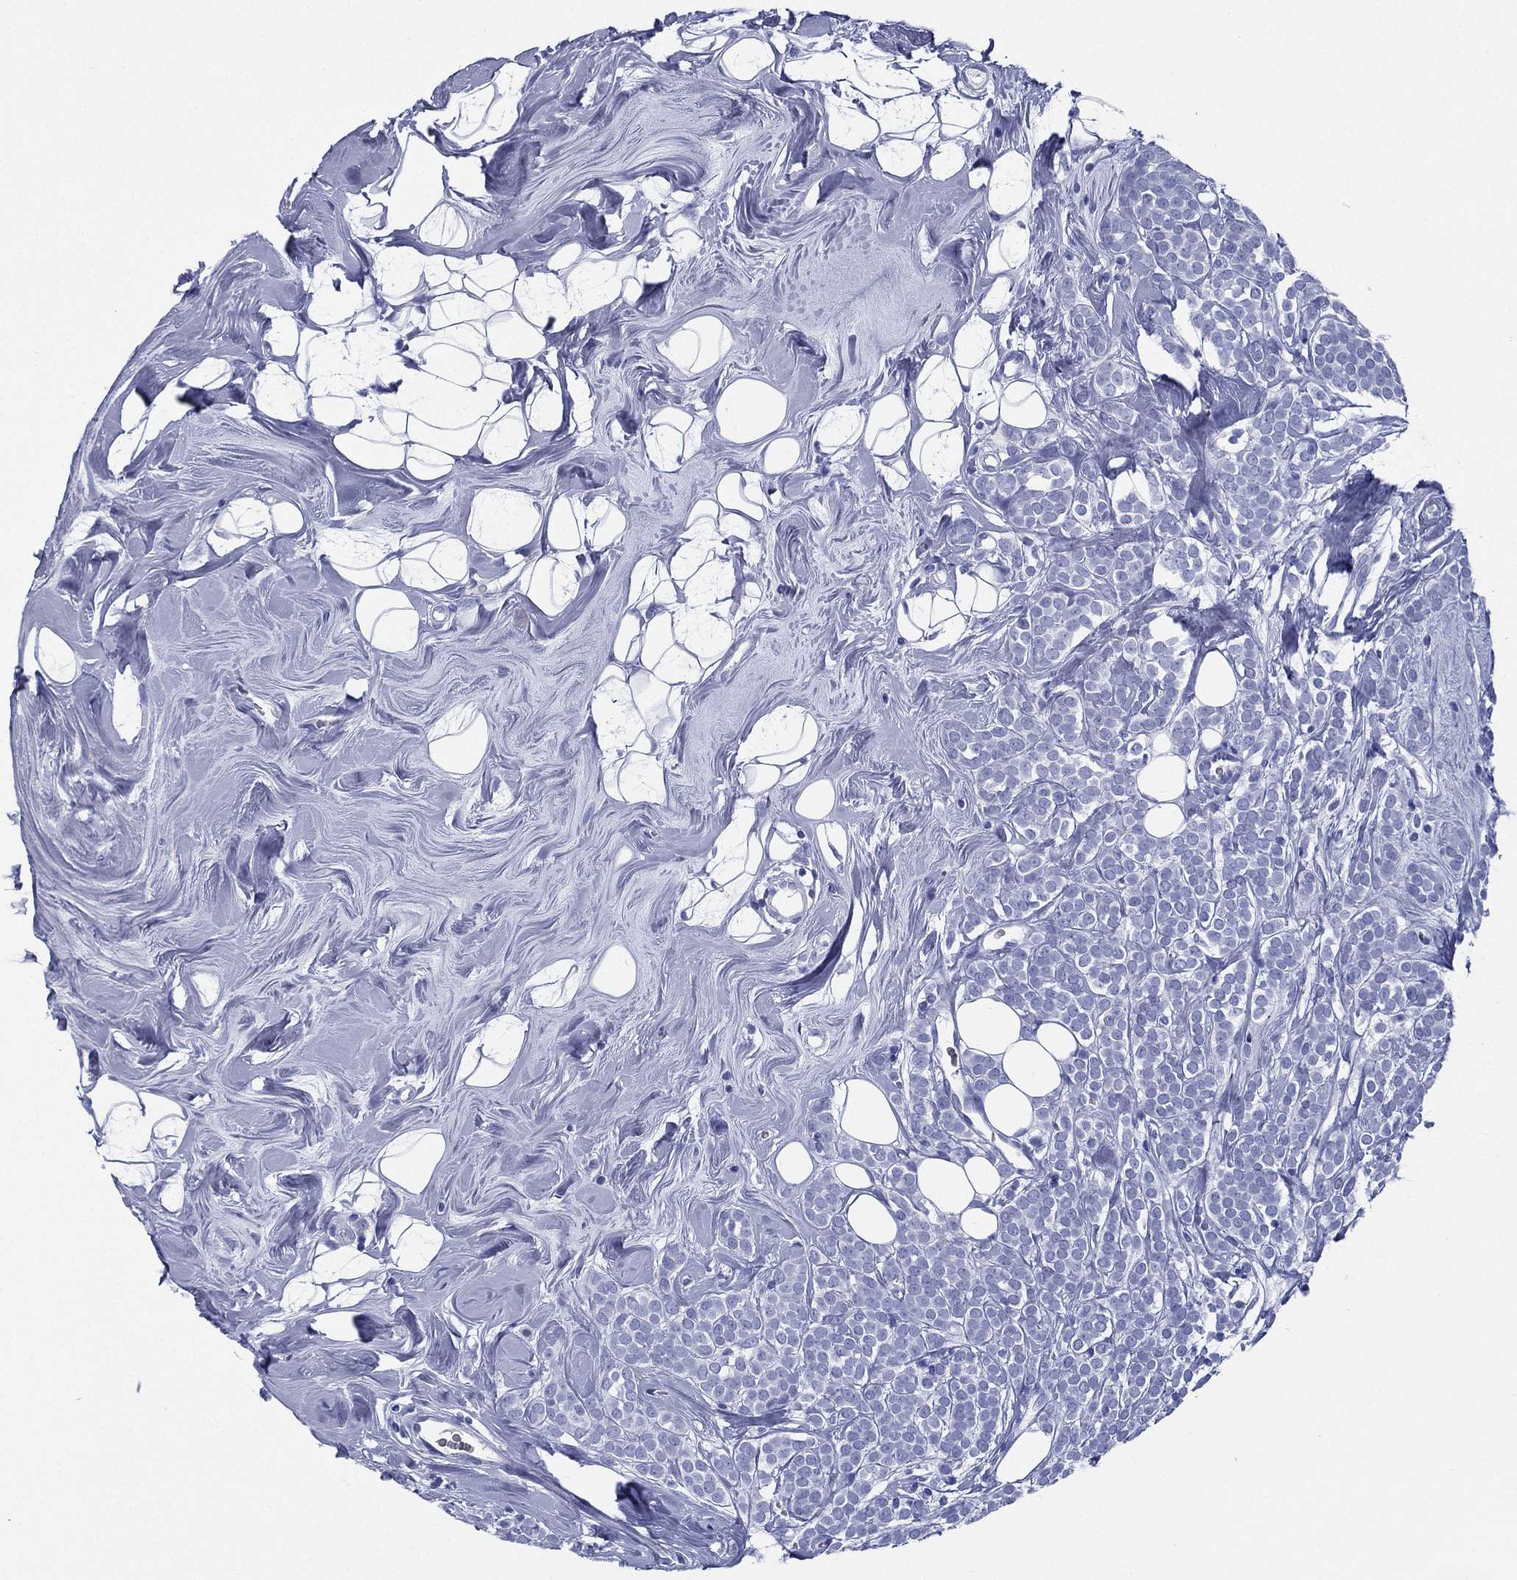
{"staining": {"intensity": "negative", "quantity": "none", "location": "none"}, "tissue": "breast cancer", "cell_type": "Tumor cells", "image_type": "cancer", "snomed": [{"axis": "morphology", "description": "Lobular carcinoma"}, {"axis": "topography", "description": "Breast"}], "caption": "DAB immunohistochemical staining of breast cancer (lobular carcinoma) reveals no significant expression in tumor cells.", "gene": "RSPH4A", "patient": {"sex": "female", "age": 49}}